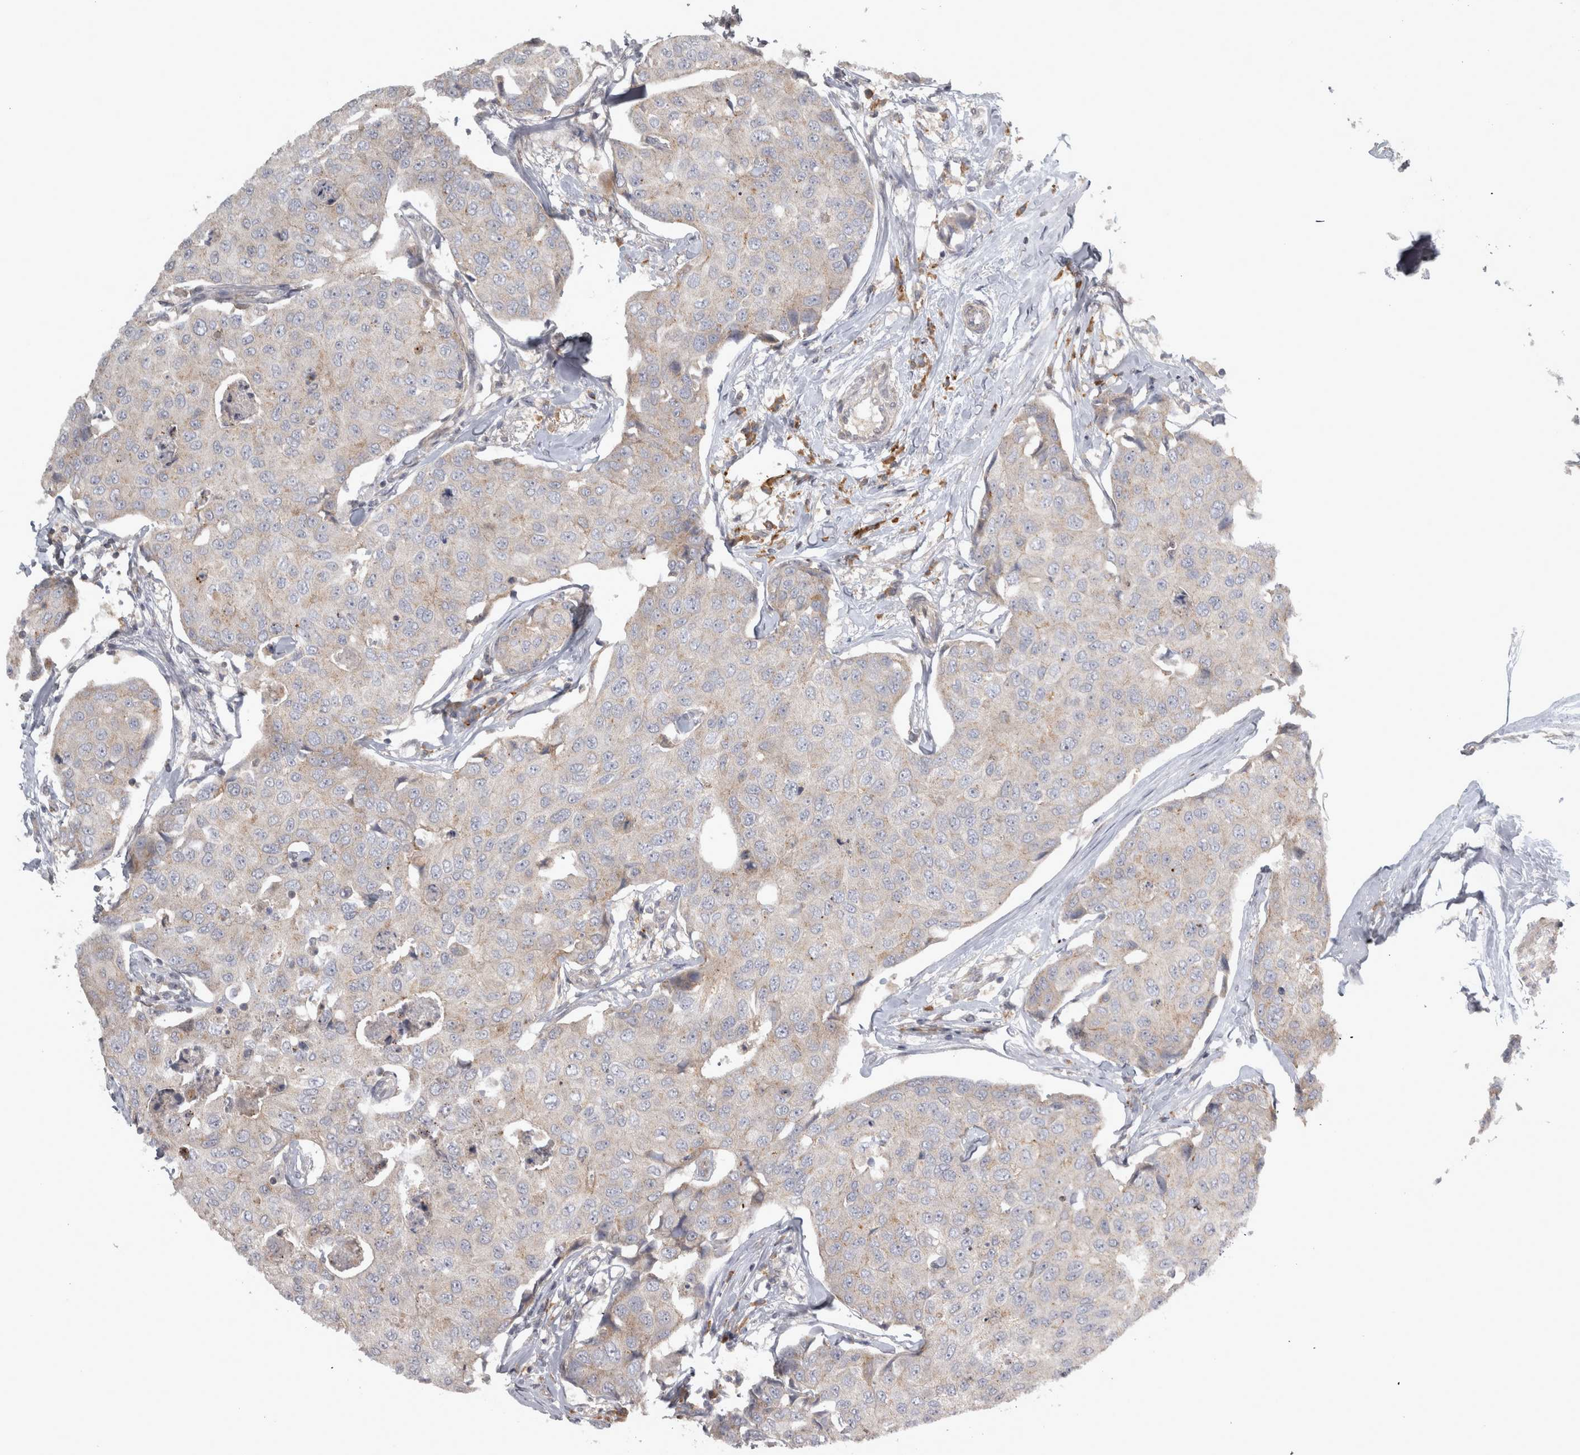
{"staining": {"intensity": "weak", "quantity": "<25%", "location": "cytoplasmic/membranous"}, "tissue": "breast cancer", "cell_type": "Tumor cells", "image_type": "cancer", "snomed": [{"axis": "morphology", "description": "Duct carcinoma"}, {"axis": "topography", "description": "Breast"}], "caption": "IHC photomicrograph of human breast cancer stained for a protein (brown), which shows no positivity in tumor cells. The staining was performed using DAB to visualize the protein expression in brown, while the nuclei were stained in blue with hematoxylin (Magnification: 20x).", "gene": "SLCO5A1", "patient": {"sex": "female", "age": 80}}